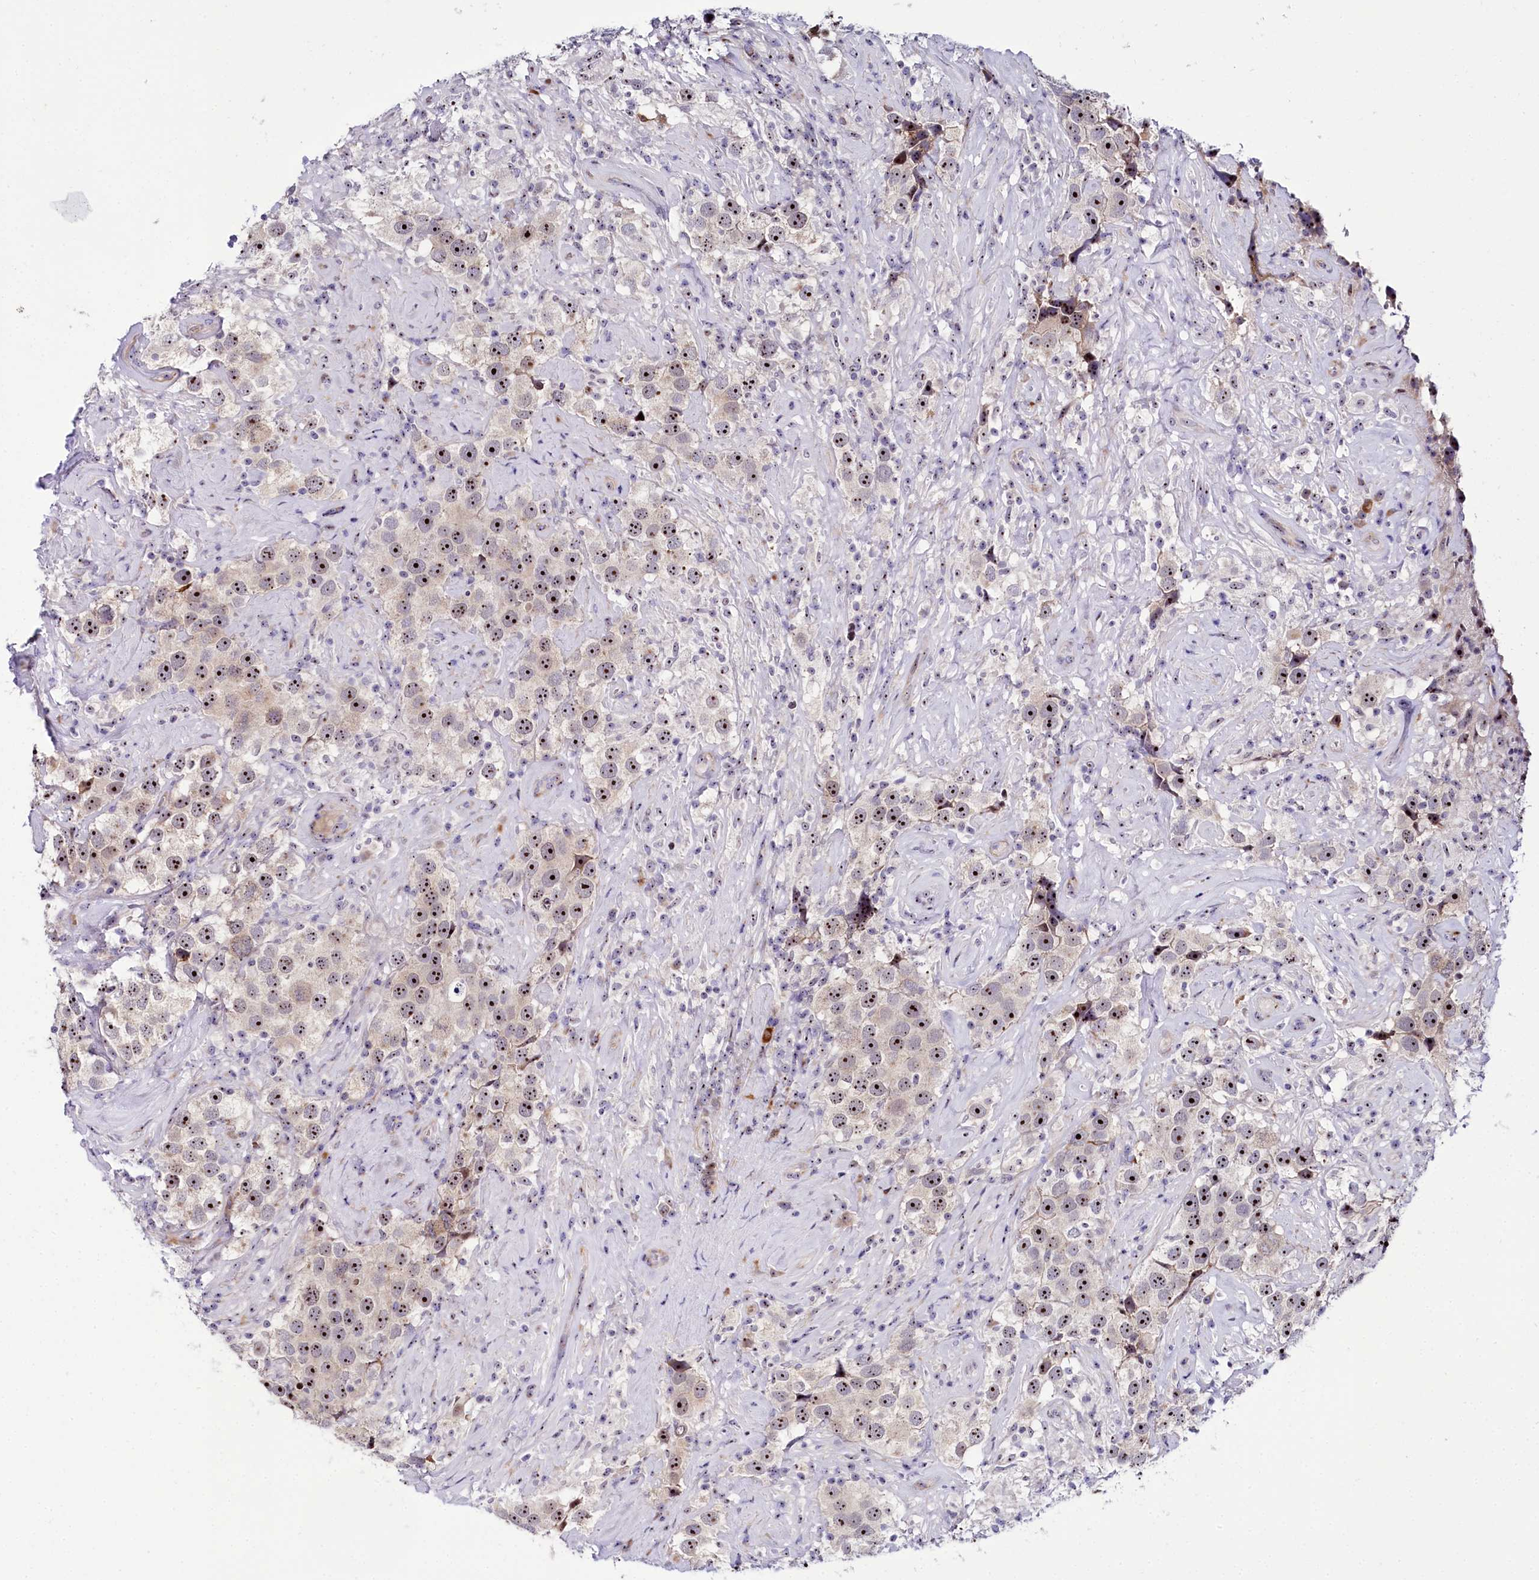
{"staining": {"intensity": "moderate", "quantity": ">75%", "location": "nuclear"}, "tissue": "testis cancer", "cell_type": "Tumor cells", "image_type": "cancer", "snomed": [{"axis": "morphology", "description": "Seminoma, NOS"}, {"axis": "topography", "description": "Testis"}], "caption": "Protein expression analysis of human testis cancer reveals moderate nuclear expression in about >75% of tumor cells. The staining is performed using DAB (3,3'-diaminobenzidine) brown chromogen to label protein expression. The nuclei are counter-stained blue using hematoxylin.", "gene": "TCOF1", "patient": {"sex": "male", "age": 49}}